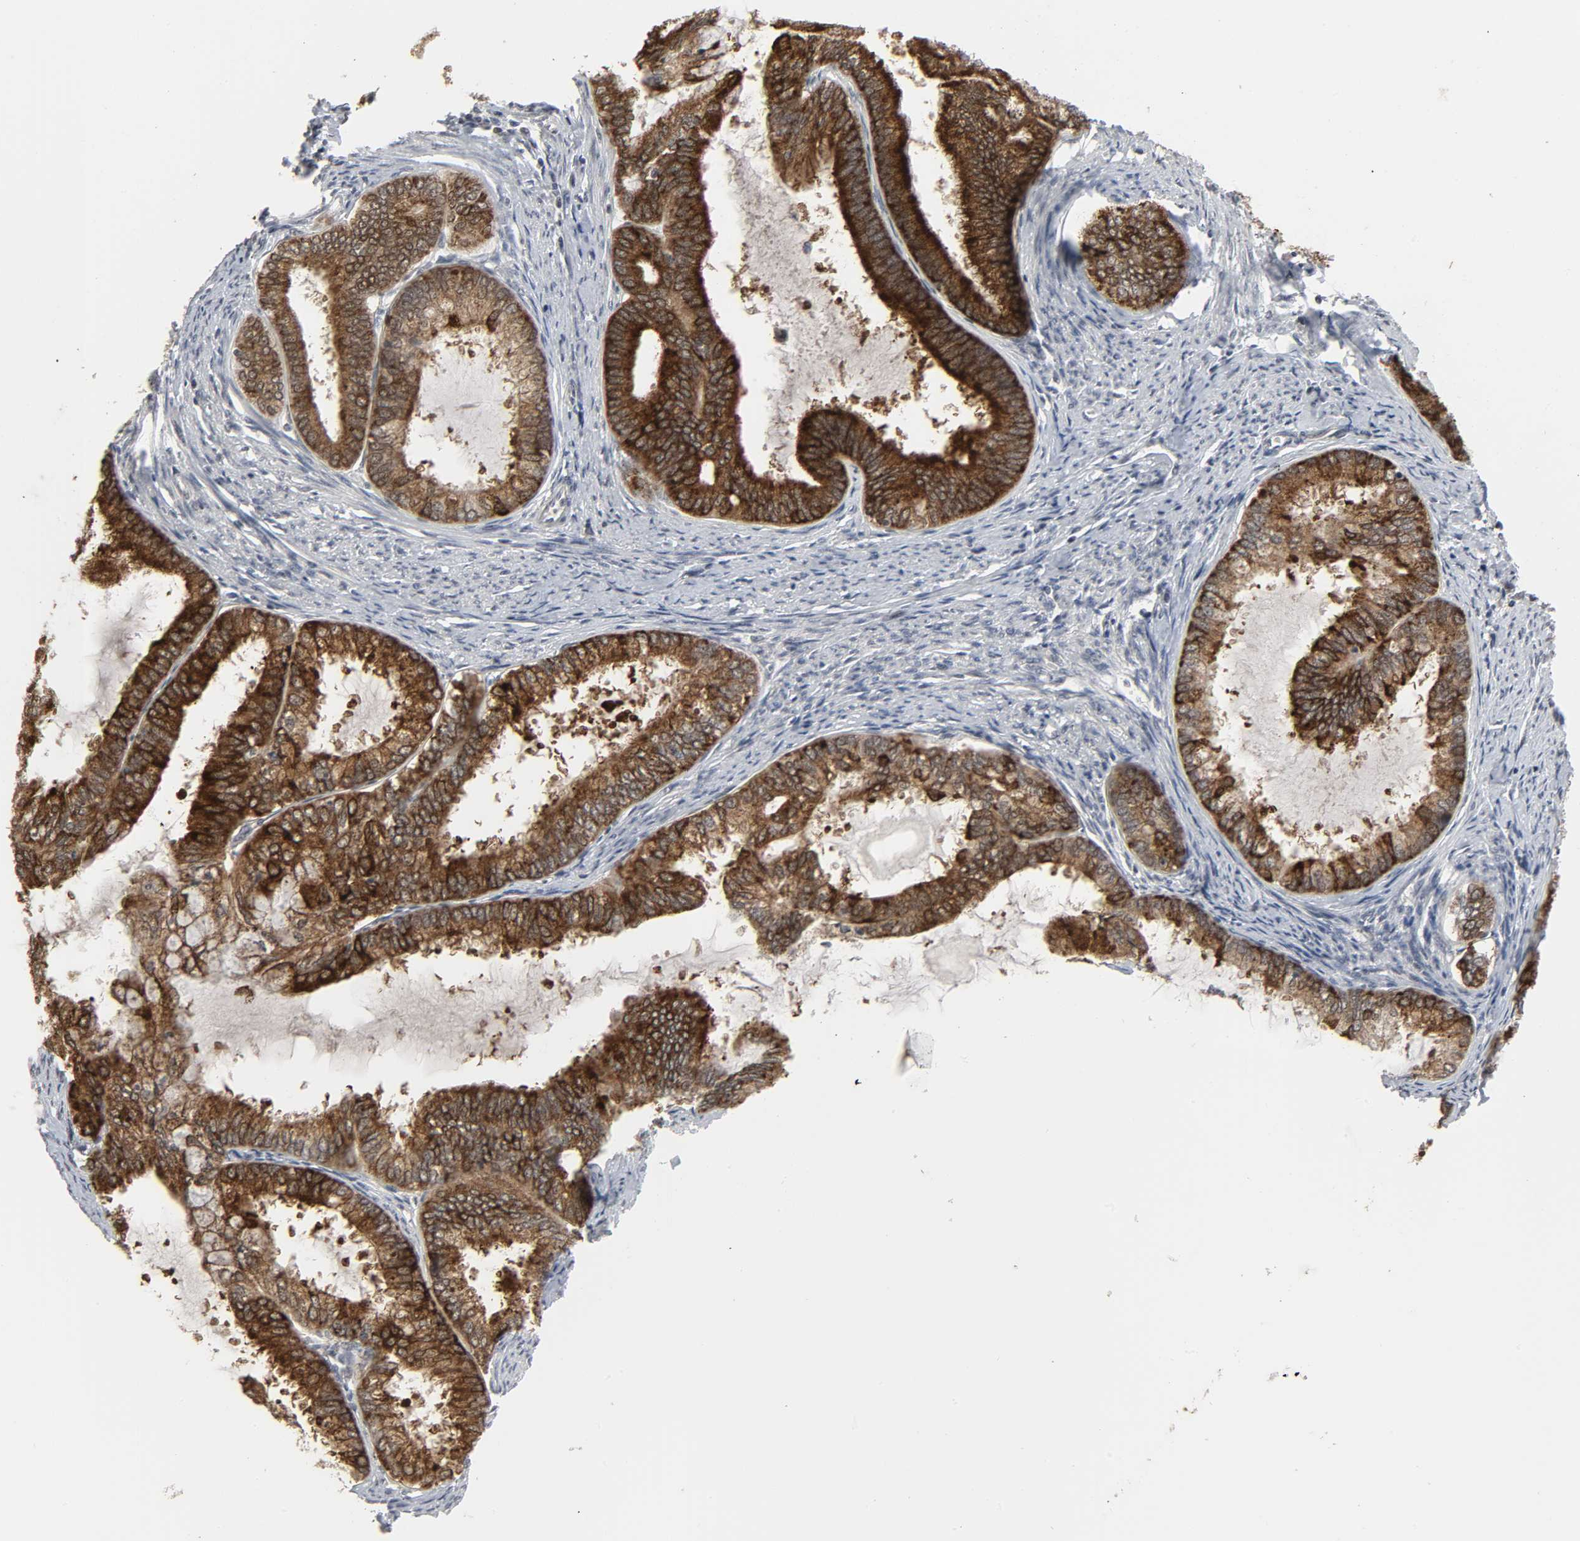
{"staining": {"intensity": "strong", "quantity": ">75%", "location": "cytoplasmic/membranous"}, "tissue": "endometrial cancer", "cell_type": "Tumor cells", "image_type": "cancer", "snomed": [{"axis": "morphology", "description": "Adenocarcinoma, NOS"}, {"axis": "topography", "description": "Endometrium"}], "caption": "The image shows staining of endometrial adenocarcinoma, revealing strong cytoplasmic/membranous protein expression (brown color) within tumor cells.", "gene": "MUC1", "patient": {"sex": "female", "age": 86}}